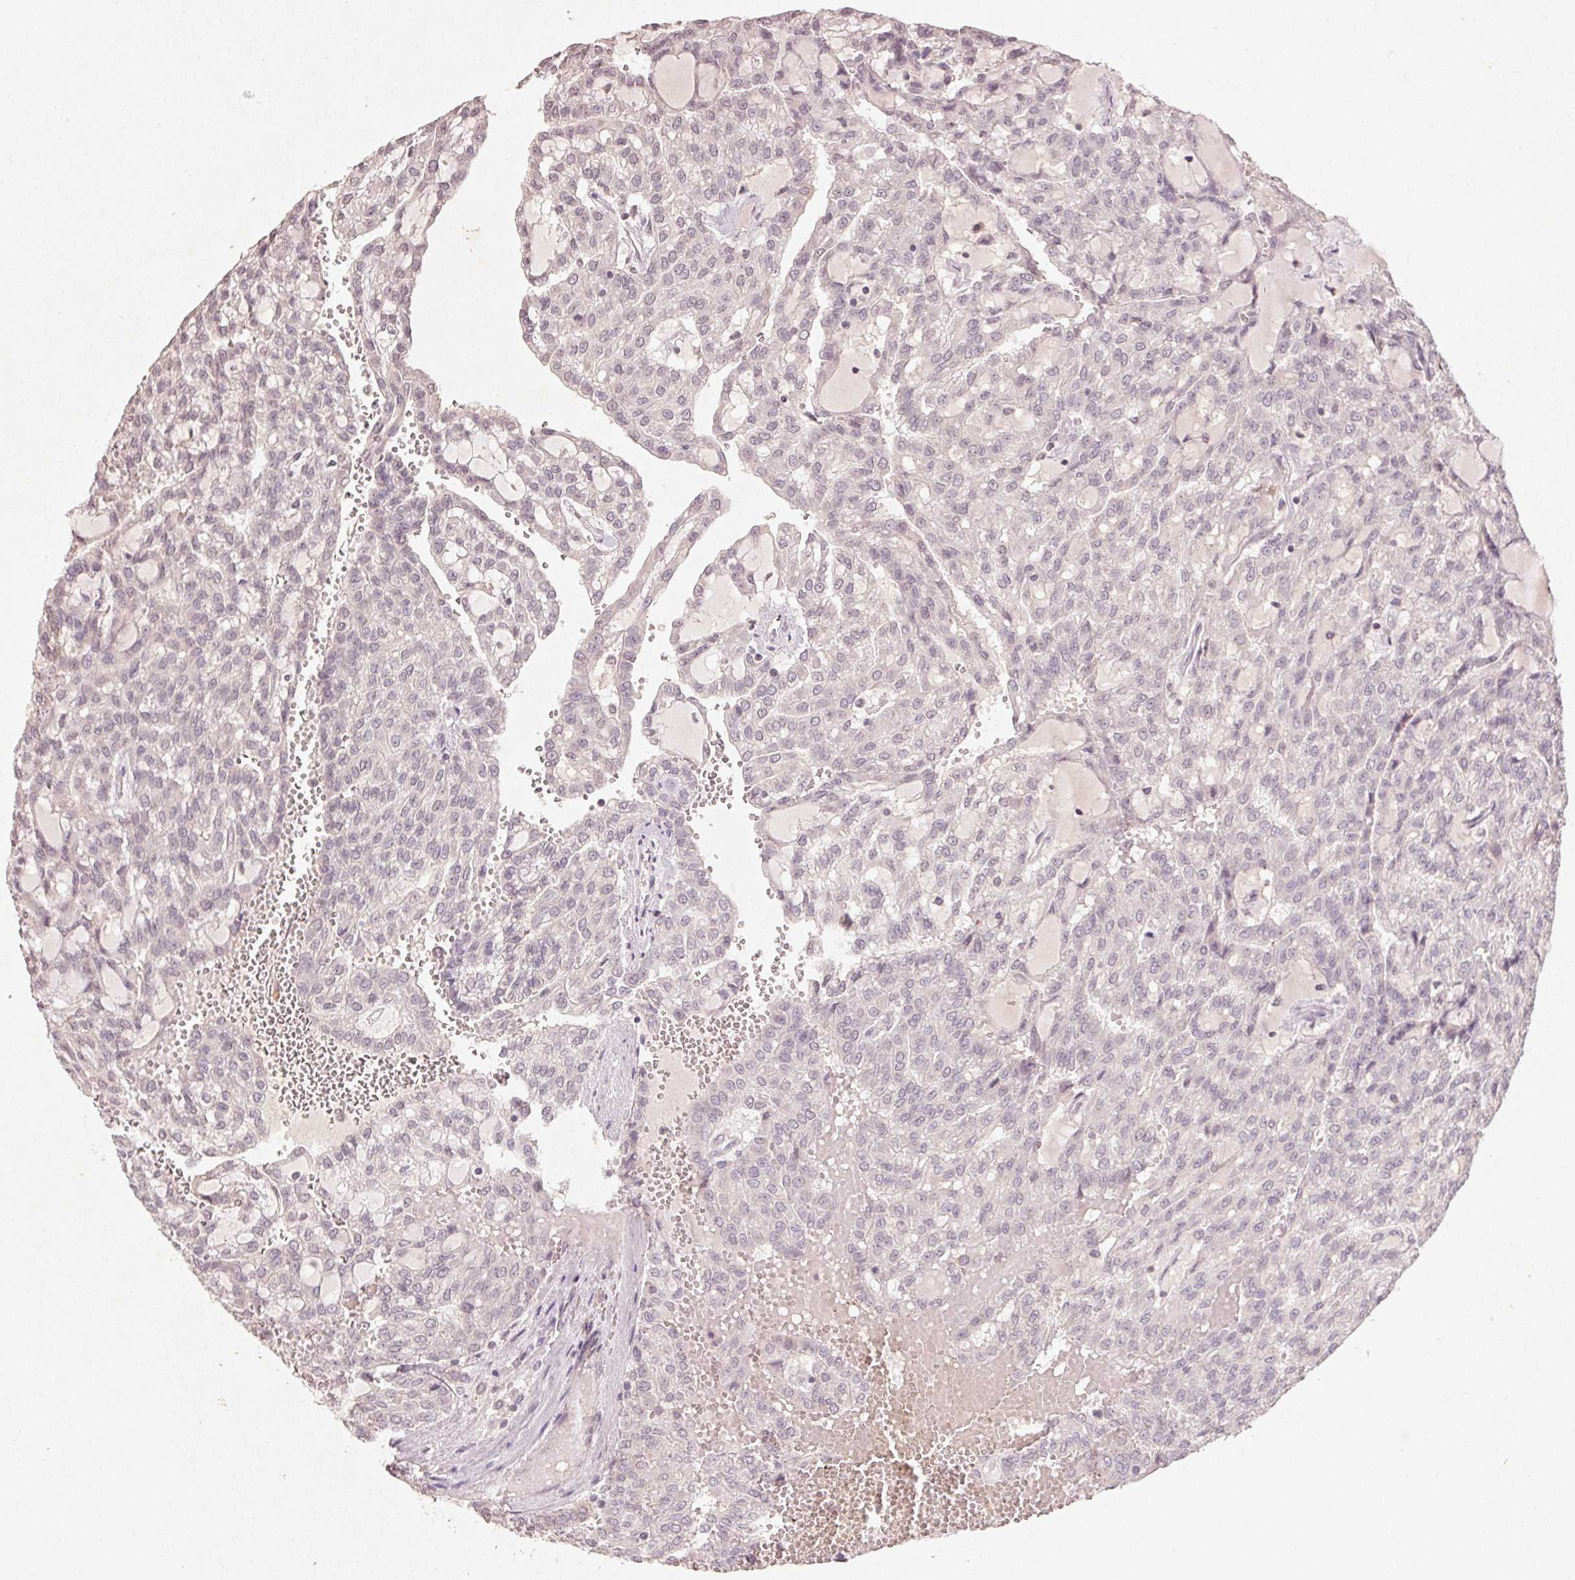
{"staining": {"intensity": "negative", "quantity": "none", "location": "none"}, "tissue": "renal cancer", "cell_type": "Tumor cells", "image_type": "cancer", "snomed": [{"axis": "morphology", "description": "Adenocarcinoma, NOS"}, {"axis": "topography", "description": "Kidney"}], "caption": "A histopathology image of human renal cancer is negative for staining in tumor cells.", "gene": "KLRC3", "patient": {"sex": "male", "age": 63}}